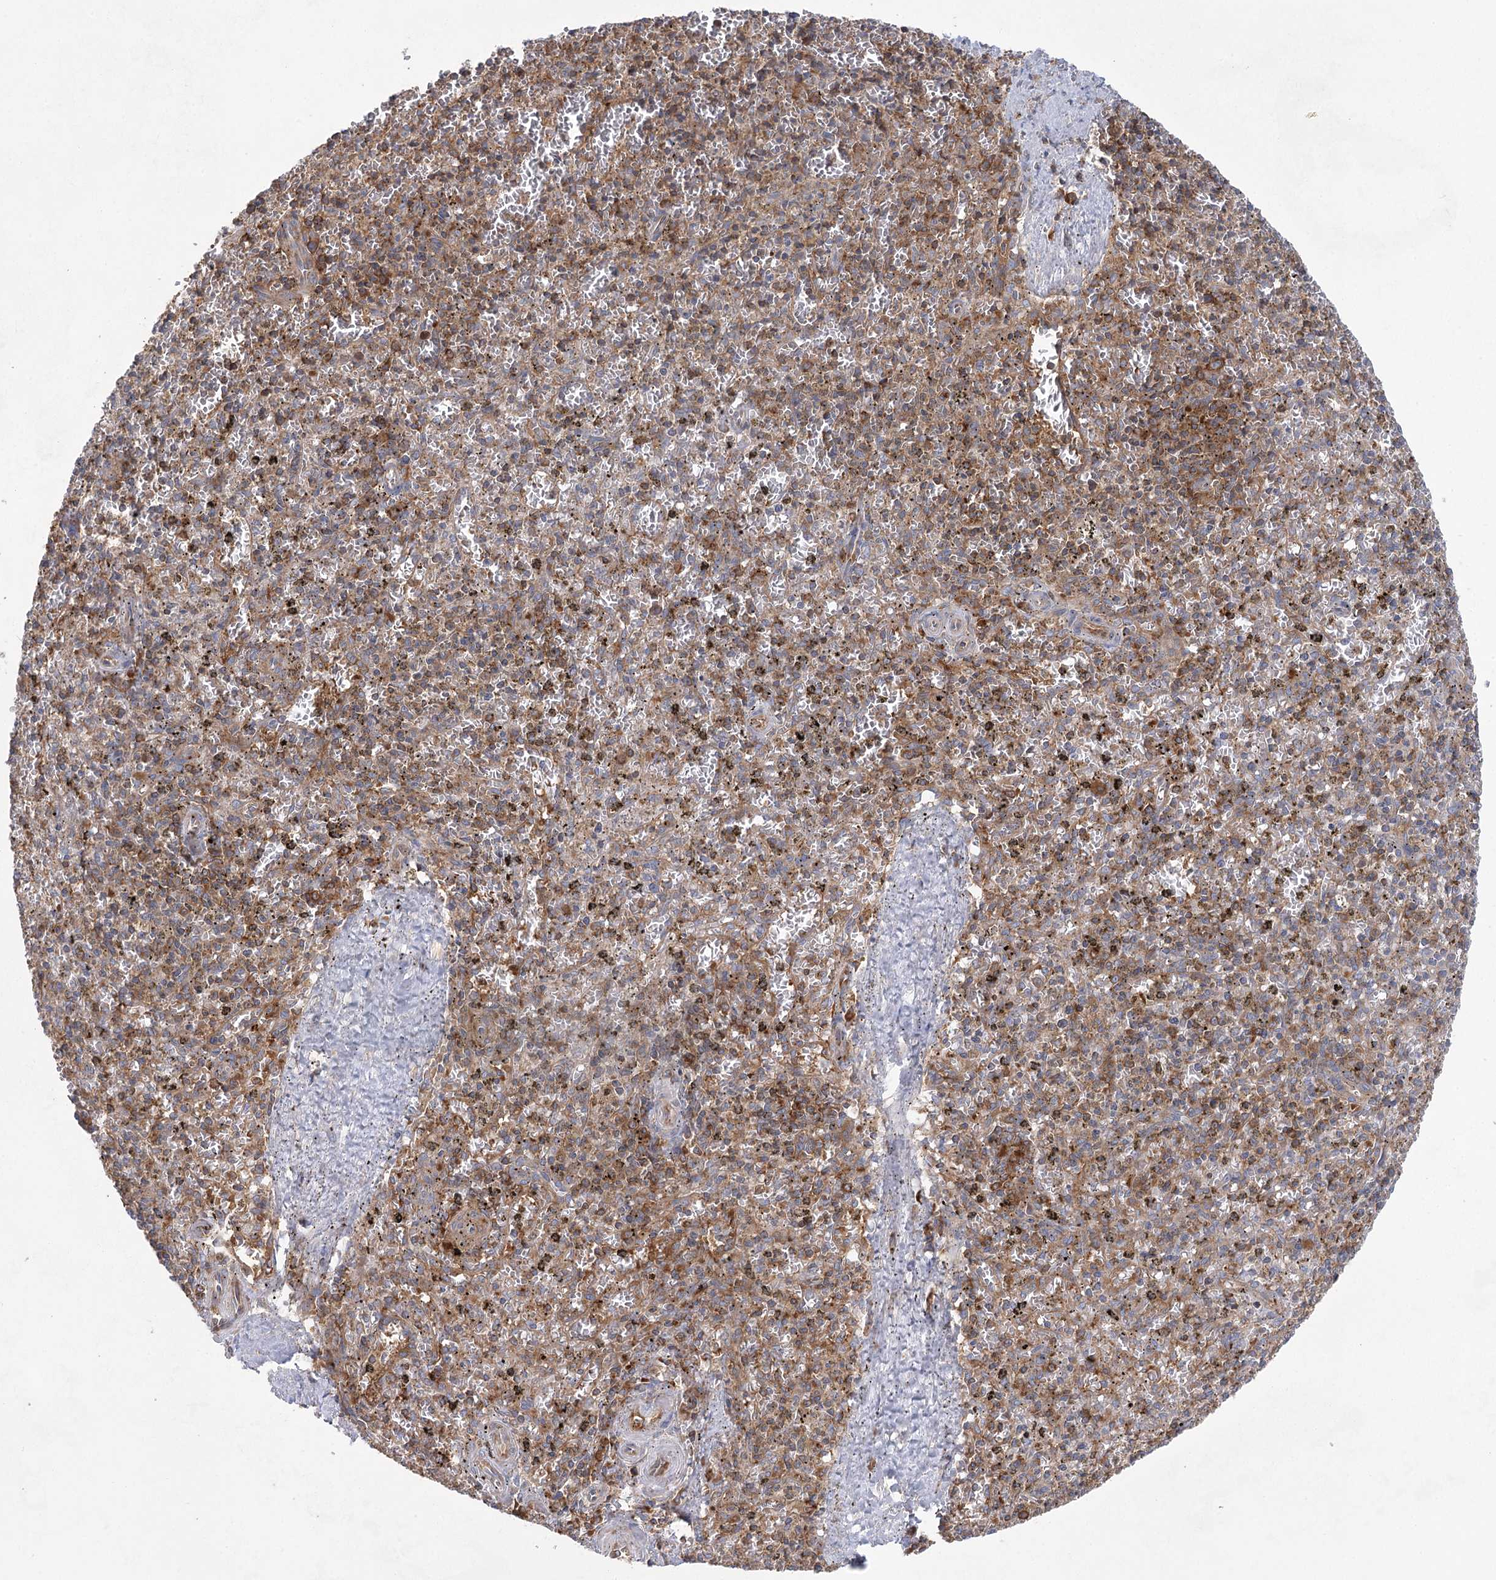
{"staining": {"intensity": "moderate", "quantity": "25%-75%", "location": "cytoplasmic/membranous"}, "tissue": "spleen", "cell_type": "Cells in red pulp", "image_type": "normal", "snomed": [{"axis": "morphology", "description": "Normal tissue, NOS"}, {"axis": "topography", "description": "Spleen"}], "caption": "Spleen stained for a protein demonstrates moderate cytoplasmic/membranous positivity in cells in red pulp. (Stains: DAB in brown, nuclei in blue, Microscopy: brightfield microscopy at high magnification).", "gene": "EIF3A", "patient": {"sex": "male", "age": 72}}